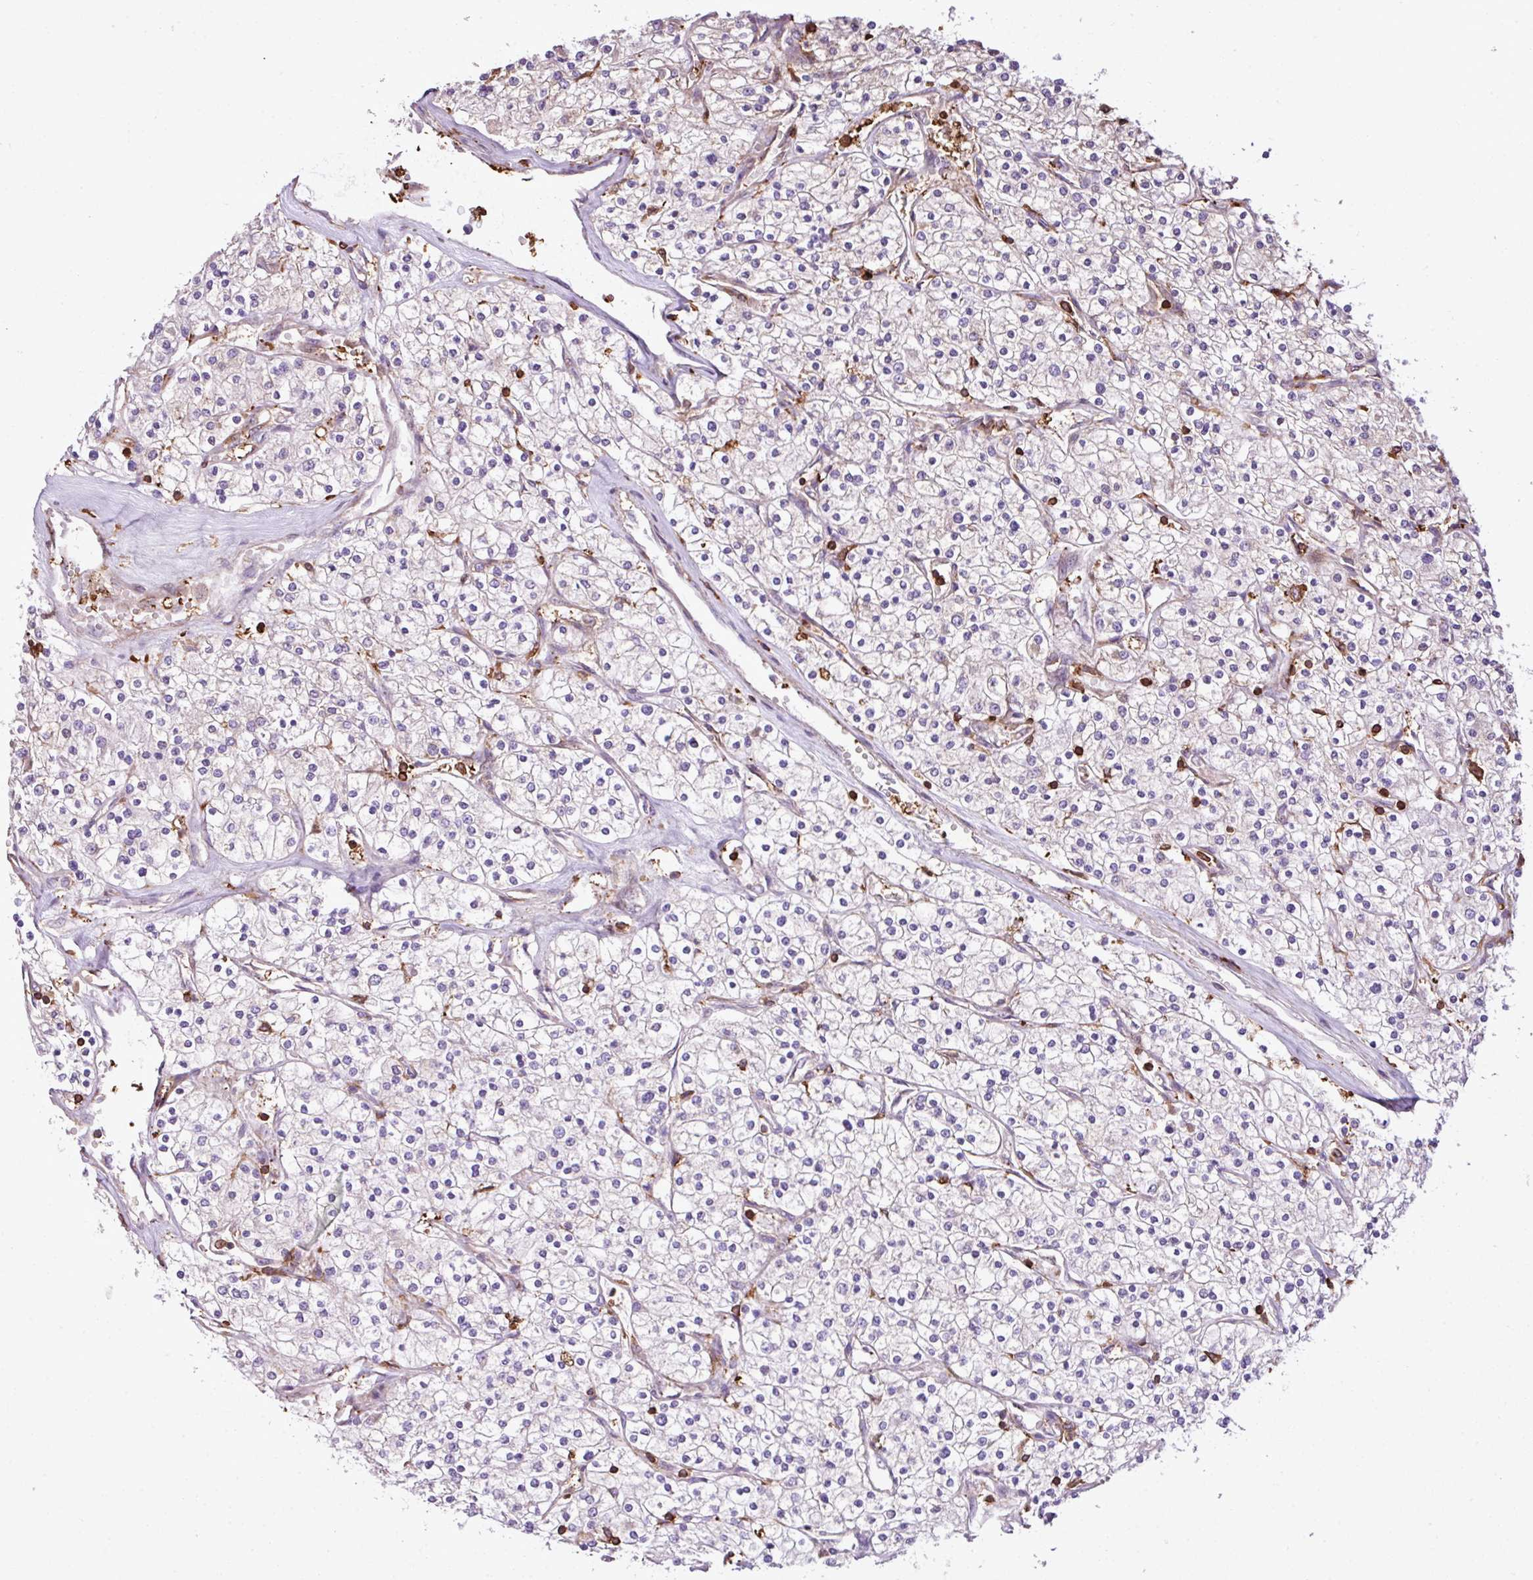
{"staining": {"intensity": "negative", "quantity": "none", "location": "none"}, "tissue": "renal cancer", "cell_type": "Tumor cells", "image_type": "cancer", "snomed": [{"axis": "morphology", "description": "Adenocarcinoma, NOS"}, {"axis": "topography", "description": "Kidney"}], "caption": "Renal cancer (adenocarcinoma) was stained to show a protein in brown. There is no significant positivity in tumor cells.", "gene": "PGAP6", "patient": {"sex": "male", "age": 80}}